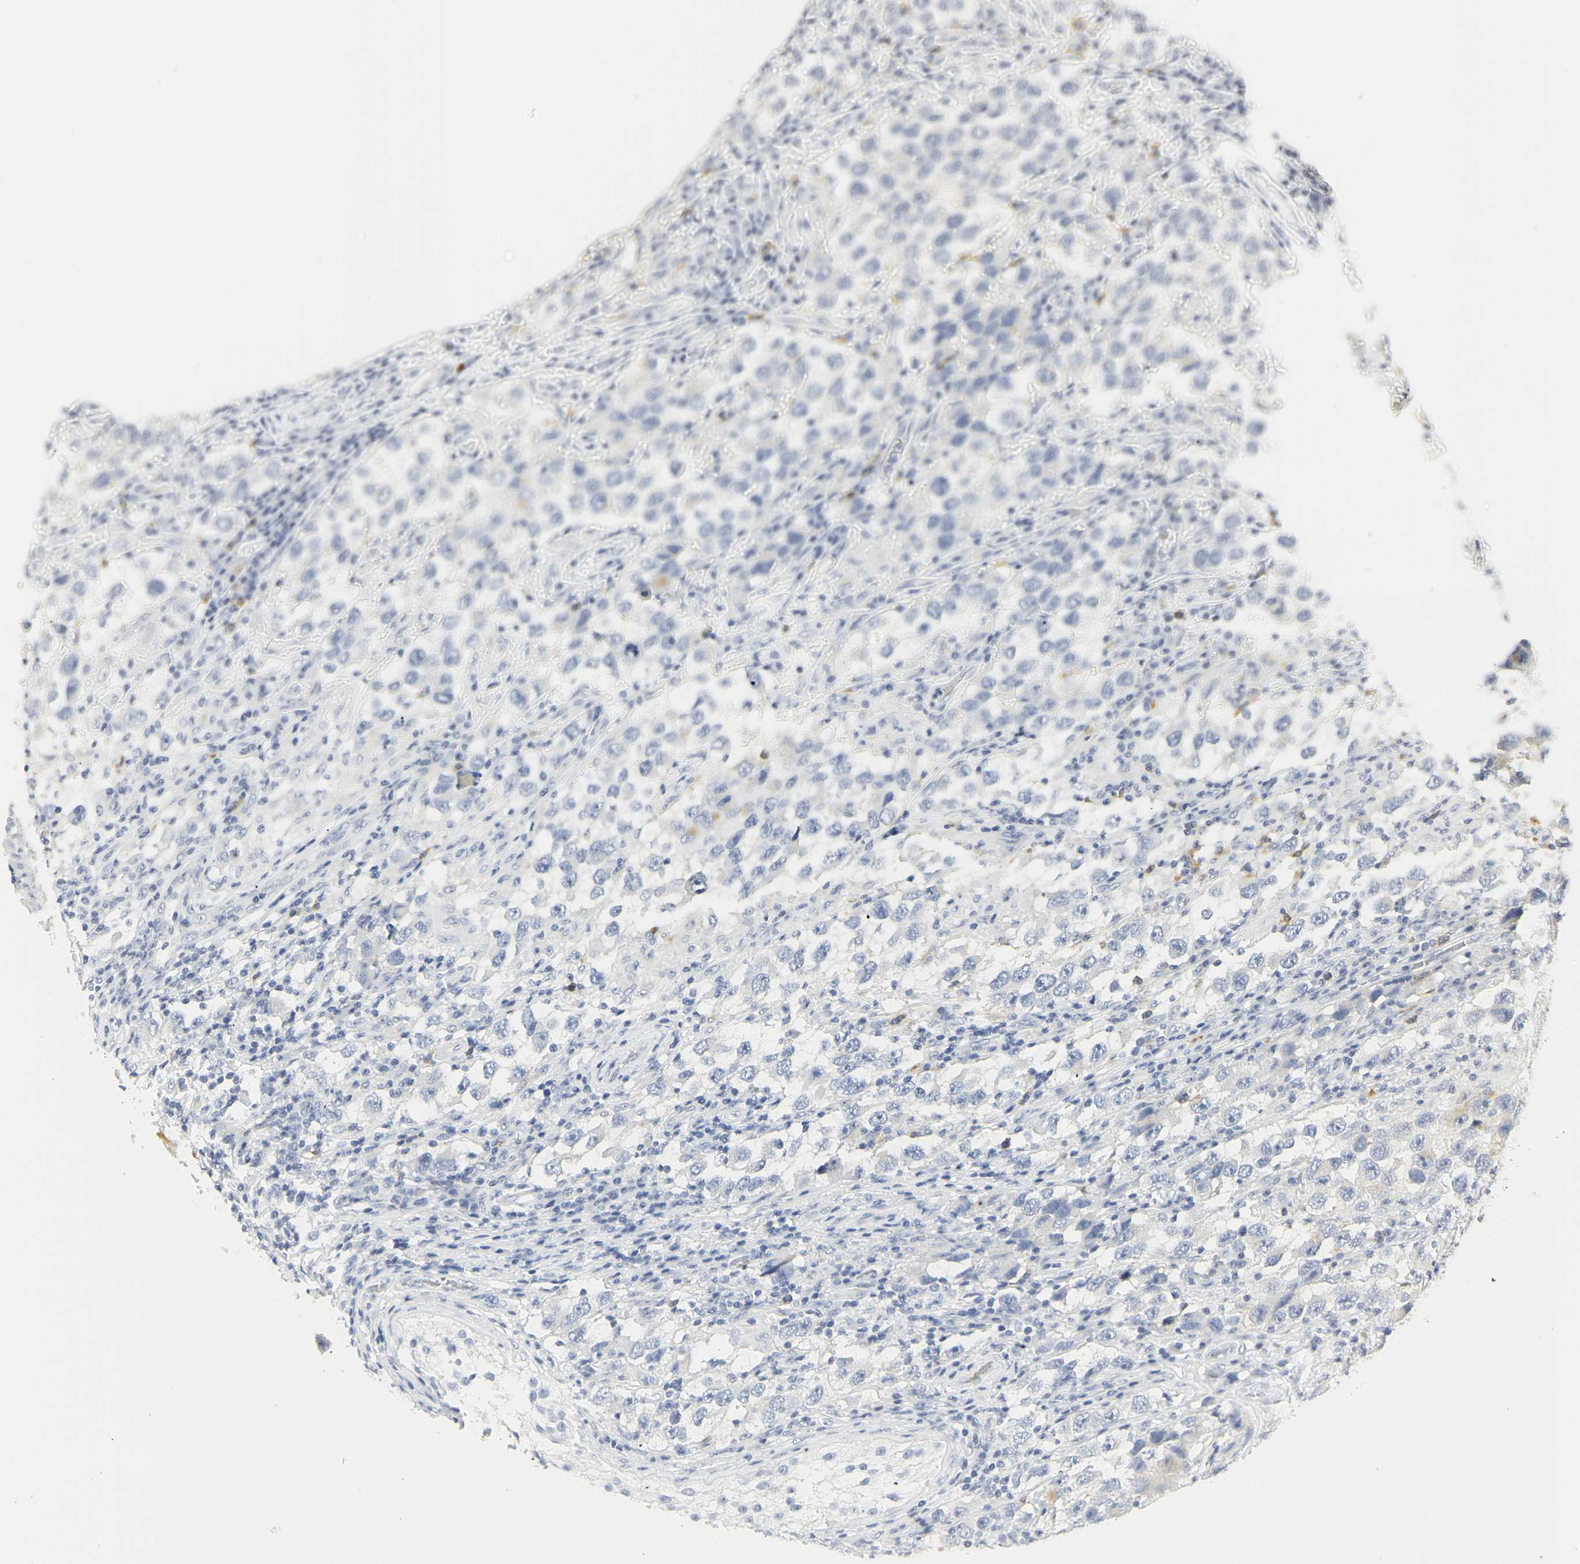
{"staining": {"intensity": "negative", "quantity": "none", "location": "none"}, "tissue": "testis cancer", "cell_type": "Tumor cells", "image_type": "cancer", "snomed": [{"axis": "morphology", "description": "Carcinoma, Embryonal, NOS"}, {"axis": "topography", "description": "Testis"}], "caption": "Immunohistochemical staining of human testis cancer exhibits no significant staining in tumor cells. (DAB immunohistochemistry (IHC) visualized using brightfield microscopy, high magnification).", "gene": "CEACAM5", "patient": {"sex": "male", "age": 21}}